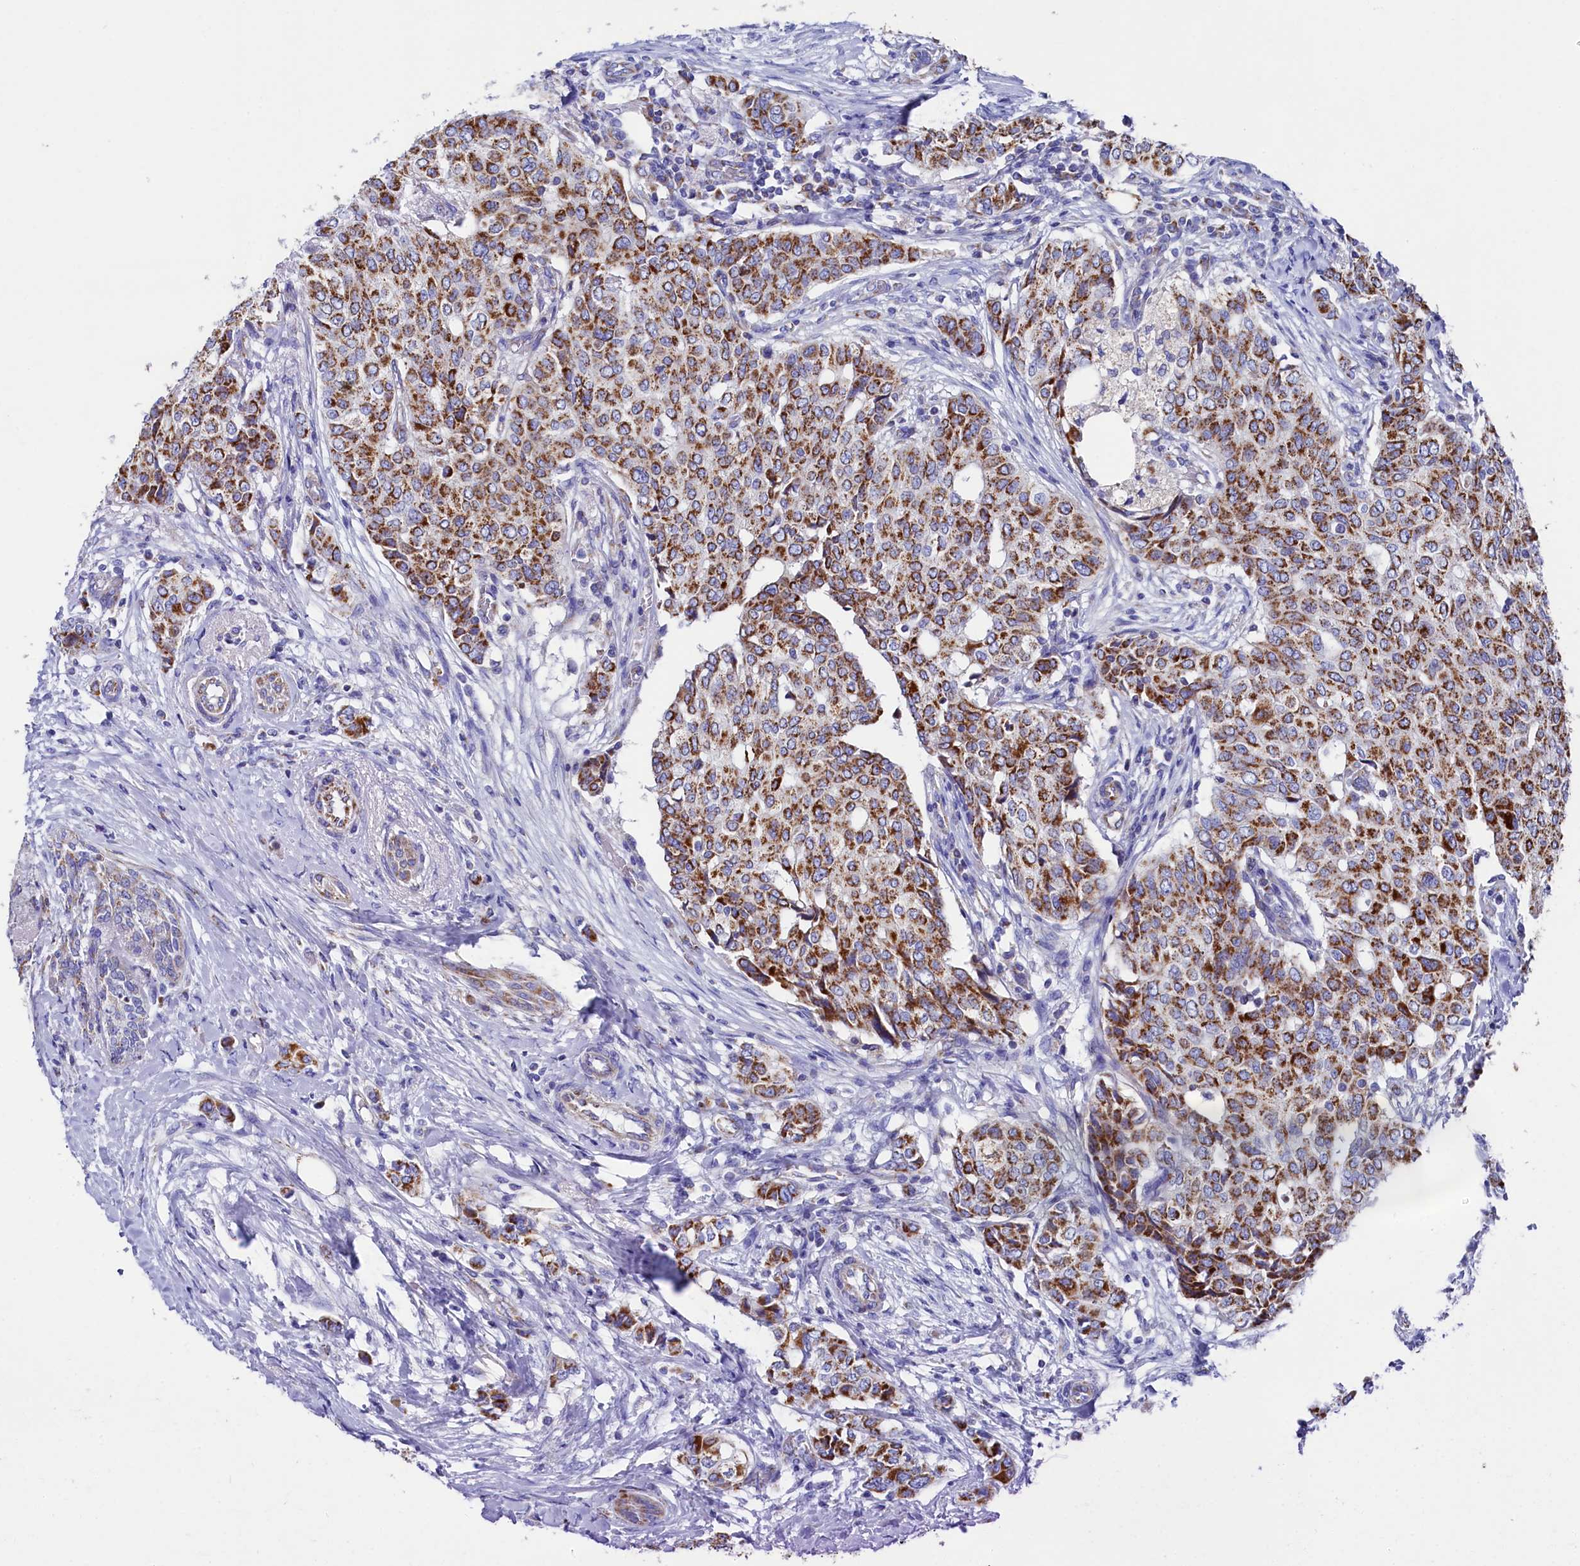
{"staining": {"intensity": "strong", "quantity": "25%-75%", "location": "cytoplasmic/membranous"}, "tissue": "breast cancer", "cell_type": "Tumor cells", "image_type": "cancer", "snomed": [{"axis": "morphology", "description": "Lobular carcinoma"}, {"axis": "topography", "description": "Breast"}], "caption": "A high amount of strong cytoplasmic/membranous positivity is seen in about 25%-75% of tumor cells in lobular carcinoma (breast) tissue.", "gene": "MMAB", "patient": {"sex": "female", "age": 51}}